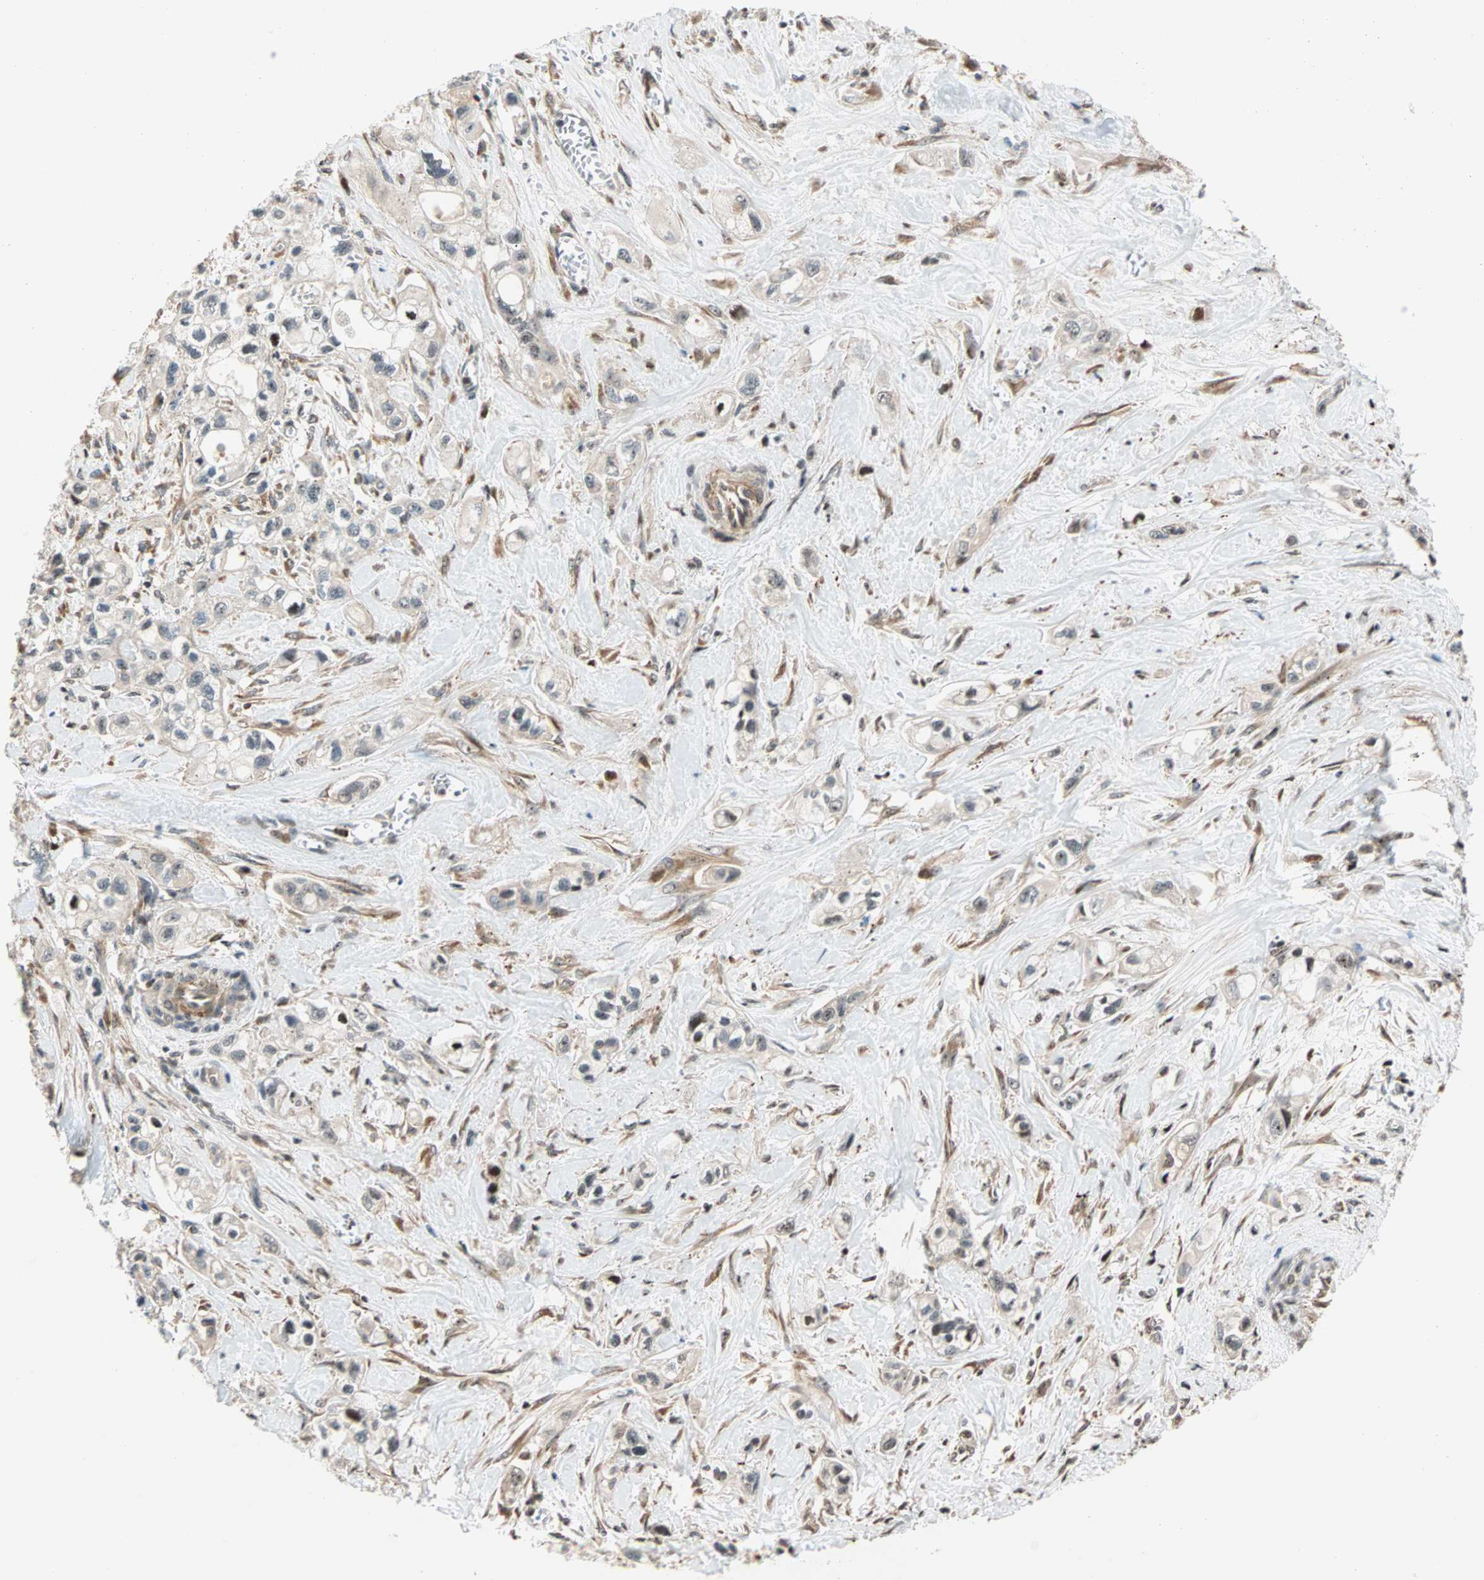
{"staining": {"intensity": "weak", "quantity": ">75%", "location": "cytoplasmic/membranous"}, "tissue": "pancreatic cancer", "cell_type": "Tumor cells", "image_type": "cancer", "snomed": [{"axis": "morphology", "description": "Adenocarcinoma, NOS"}, {"axis": "topography", "description": "Pancreas"}], "caption": "The immunohistochemical stain shows weak cytoplasmic/membranous positivity in tumor cells of pancreatic cancer (adenocarcinoma) tissue. The staining is performed using DAB brown chromogen to label protein expression. The nuclei are counter-stained blue using hematoxylin.", "gene": "HECW1", "patient": {"sex": "male", "age": 74}}